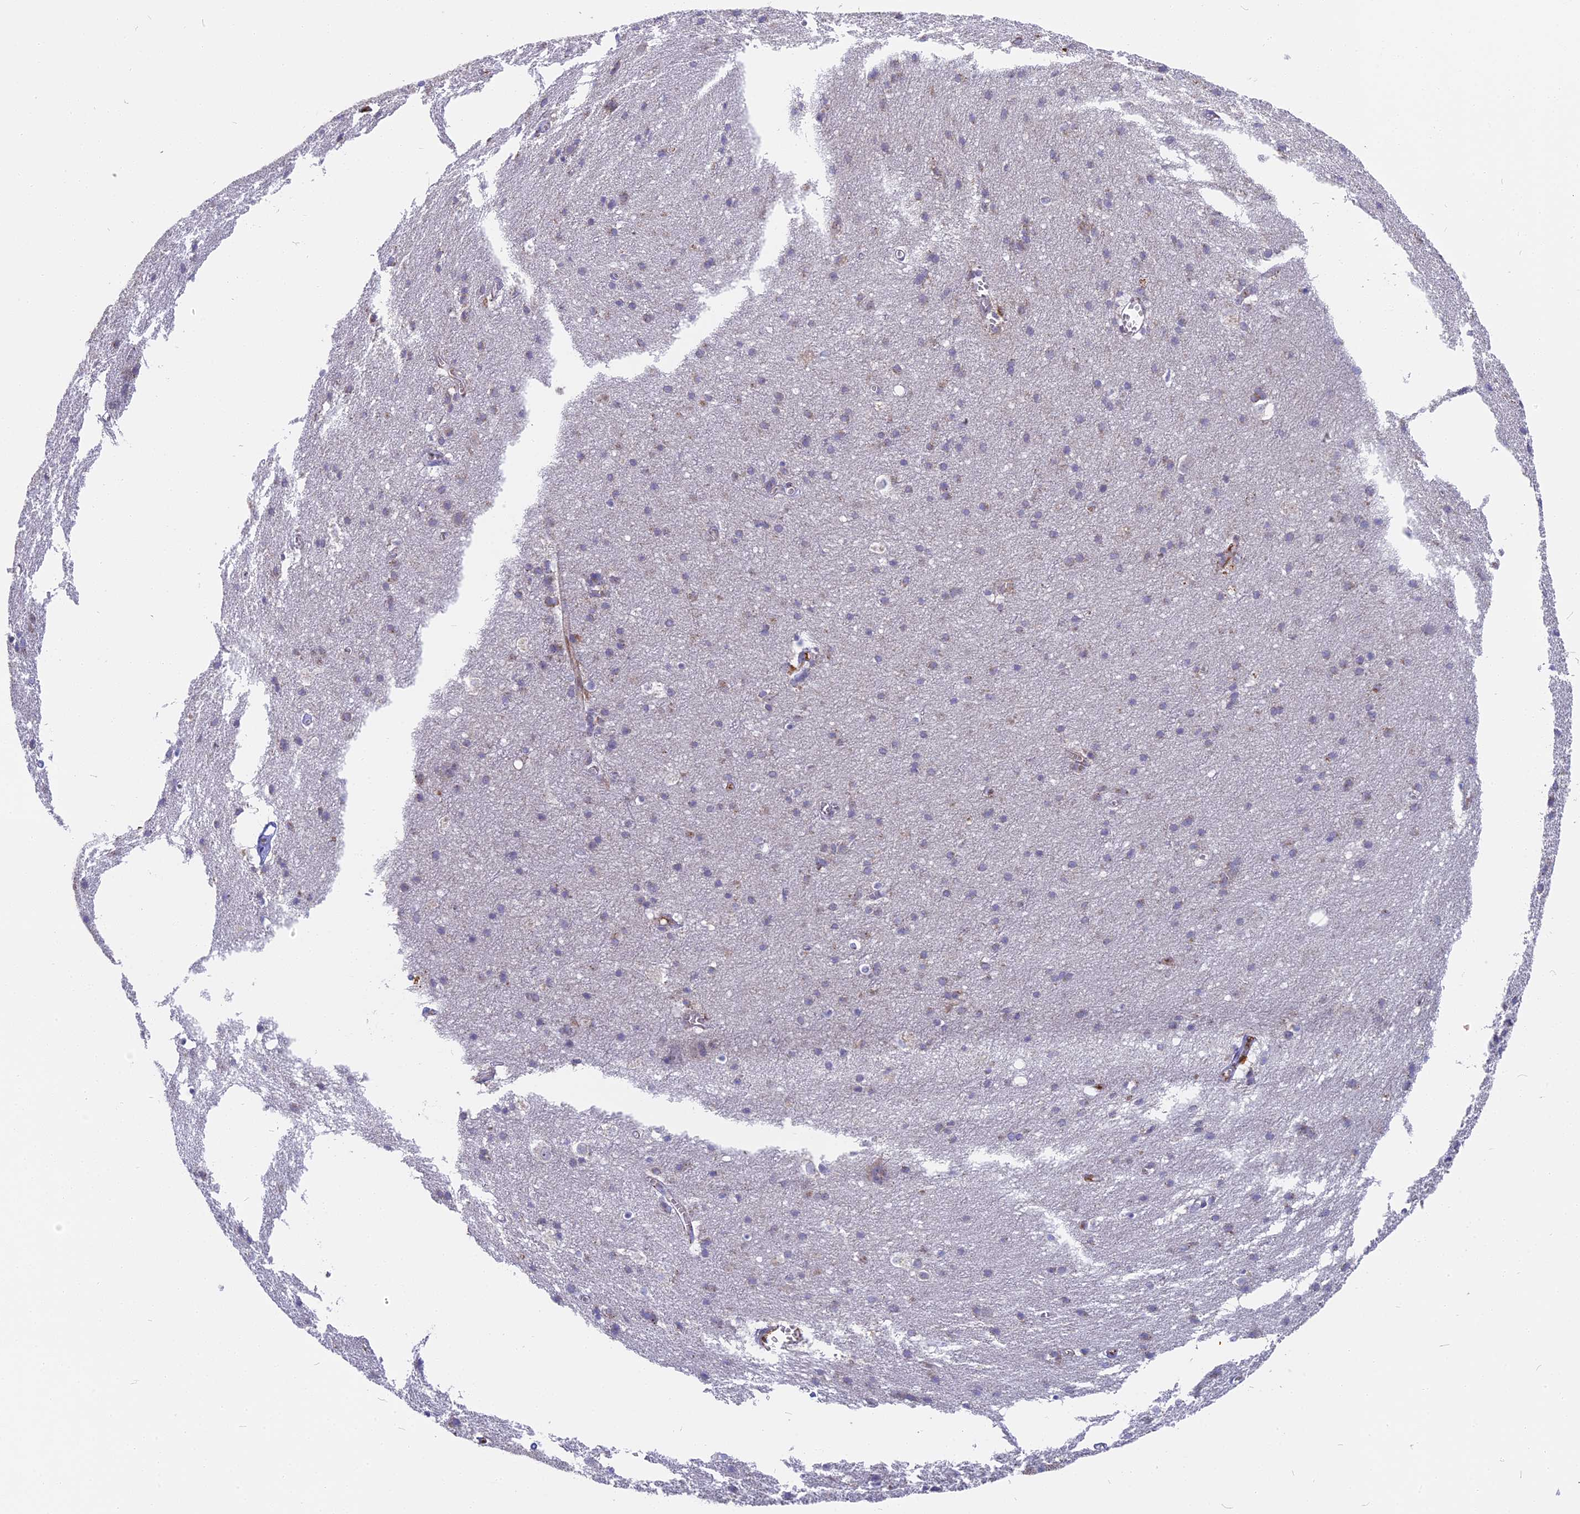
{"staining": {"intensity": "weak", "quantity": "<25%", "location": "cytoplasmic/membranous"}, "tissue": "cerebral cortex", "cell_type": "Endothelial cells", "image_type": "normal", "snomed": [{"axis": "morphology", "description": "Normal tissue, NOS"}, {"axis": "topography", "description": "Cerebral cortex"}], "caption": "Human cerebral cortex stained for a protein using immunohistochemistry shows no staining in endothelial cells.", "gene": "DTWD1", "patient": {"sex": "male", "age": 54}}